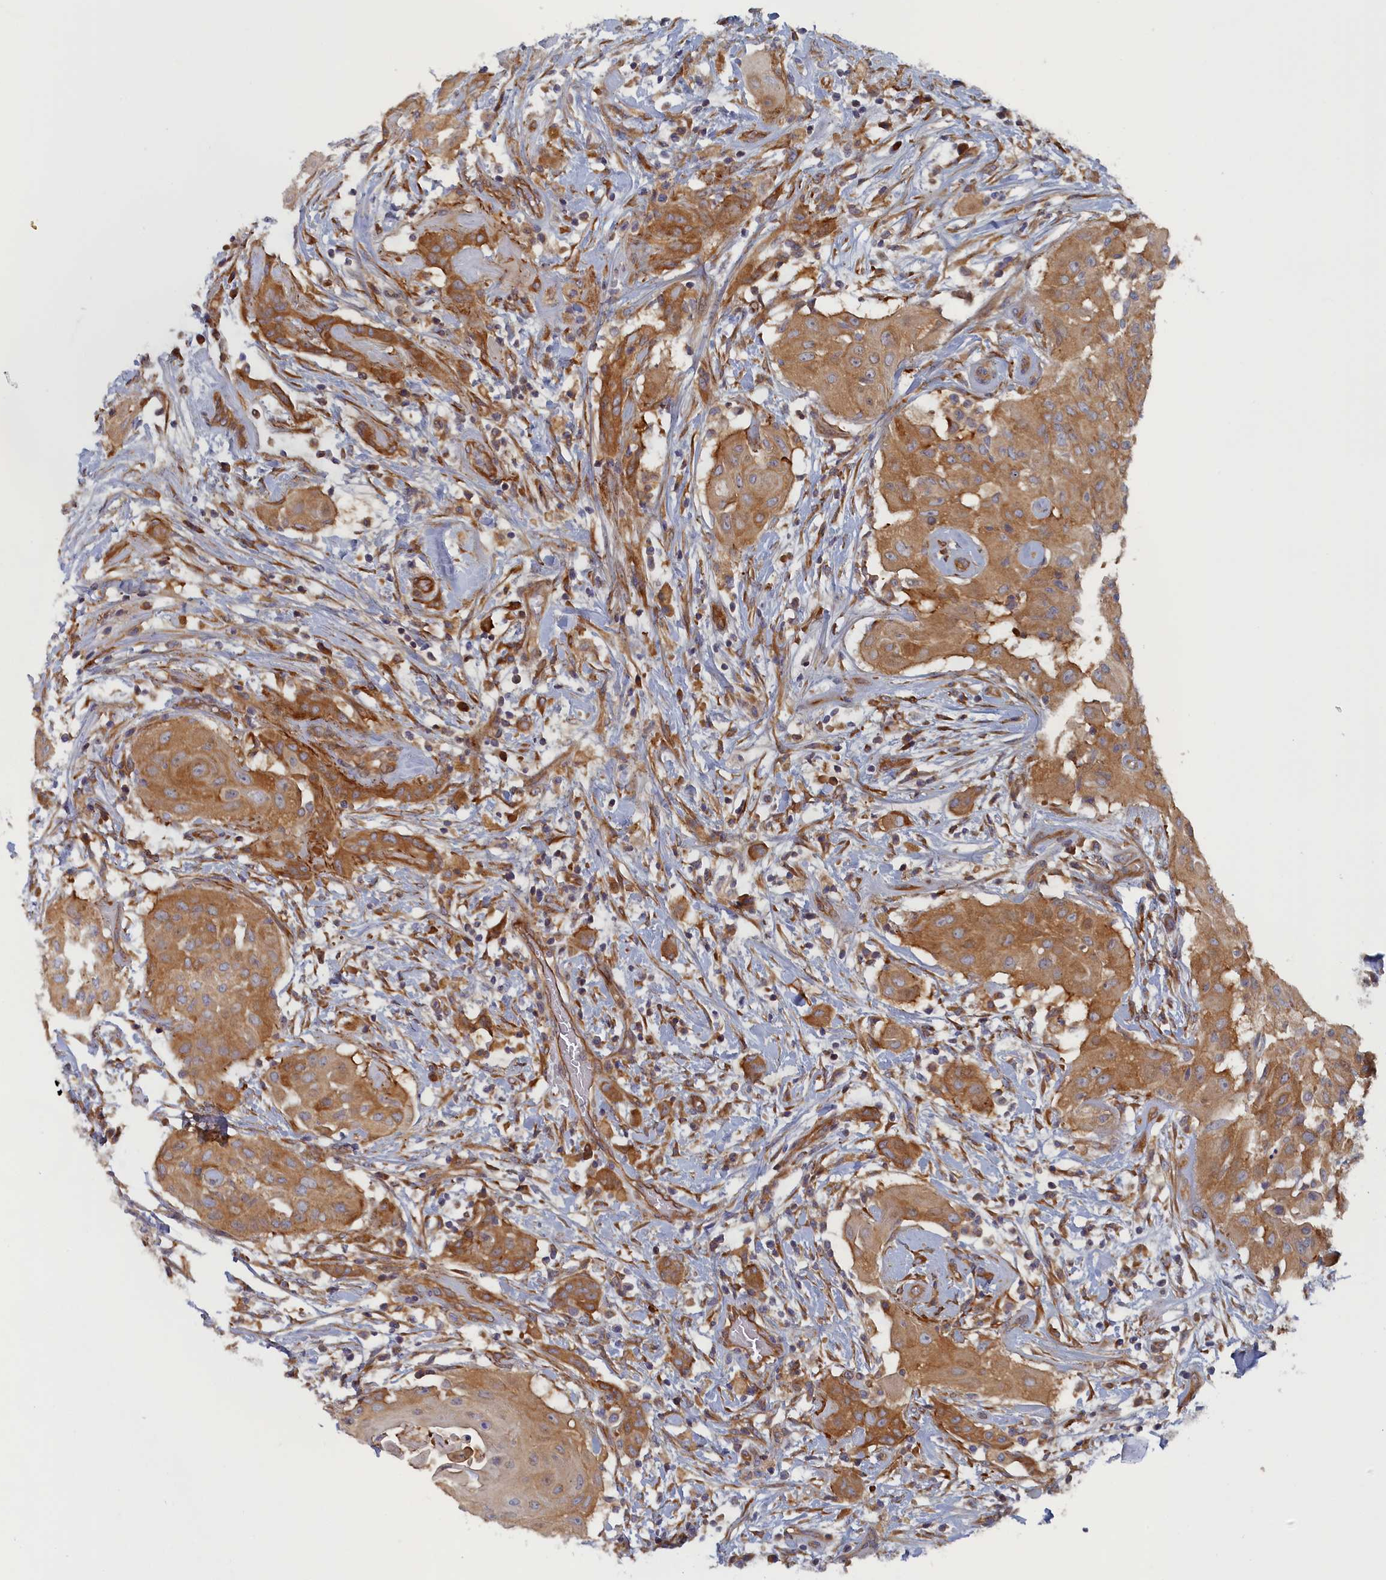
{"staining": {"intensity": "moderate", "quantity": ">75%", "location": "cytoplasmic/membranous"}, "tissue": "thyroid cancer", "cell_type": "Tumor cells", "image_type": "cancer", "snomed": [{"axis": "morphology", "description": "Papillary adenocarcinoma, NOS"}, {"axis": "topography", "description": "Thyroid gland"}], "caption": "Immunohistochemistry (IHC) photomicrograph of thyroid cancer (papillary adenocarcinoma) stained for a protein (brown), which shows medium levels of moderate cytoplasmic/membranous positivity in approximately >75% of tumor cells.", "gene": "TMEM196", "patient": {"sex": "female", "age": 59}}